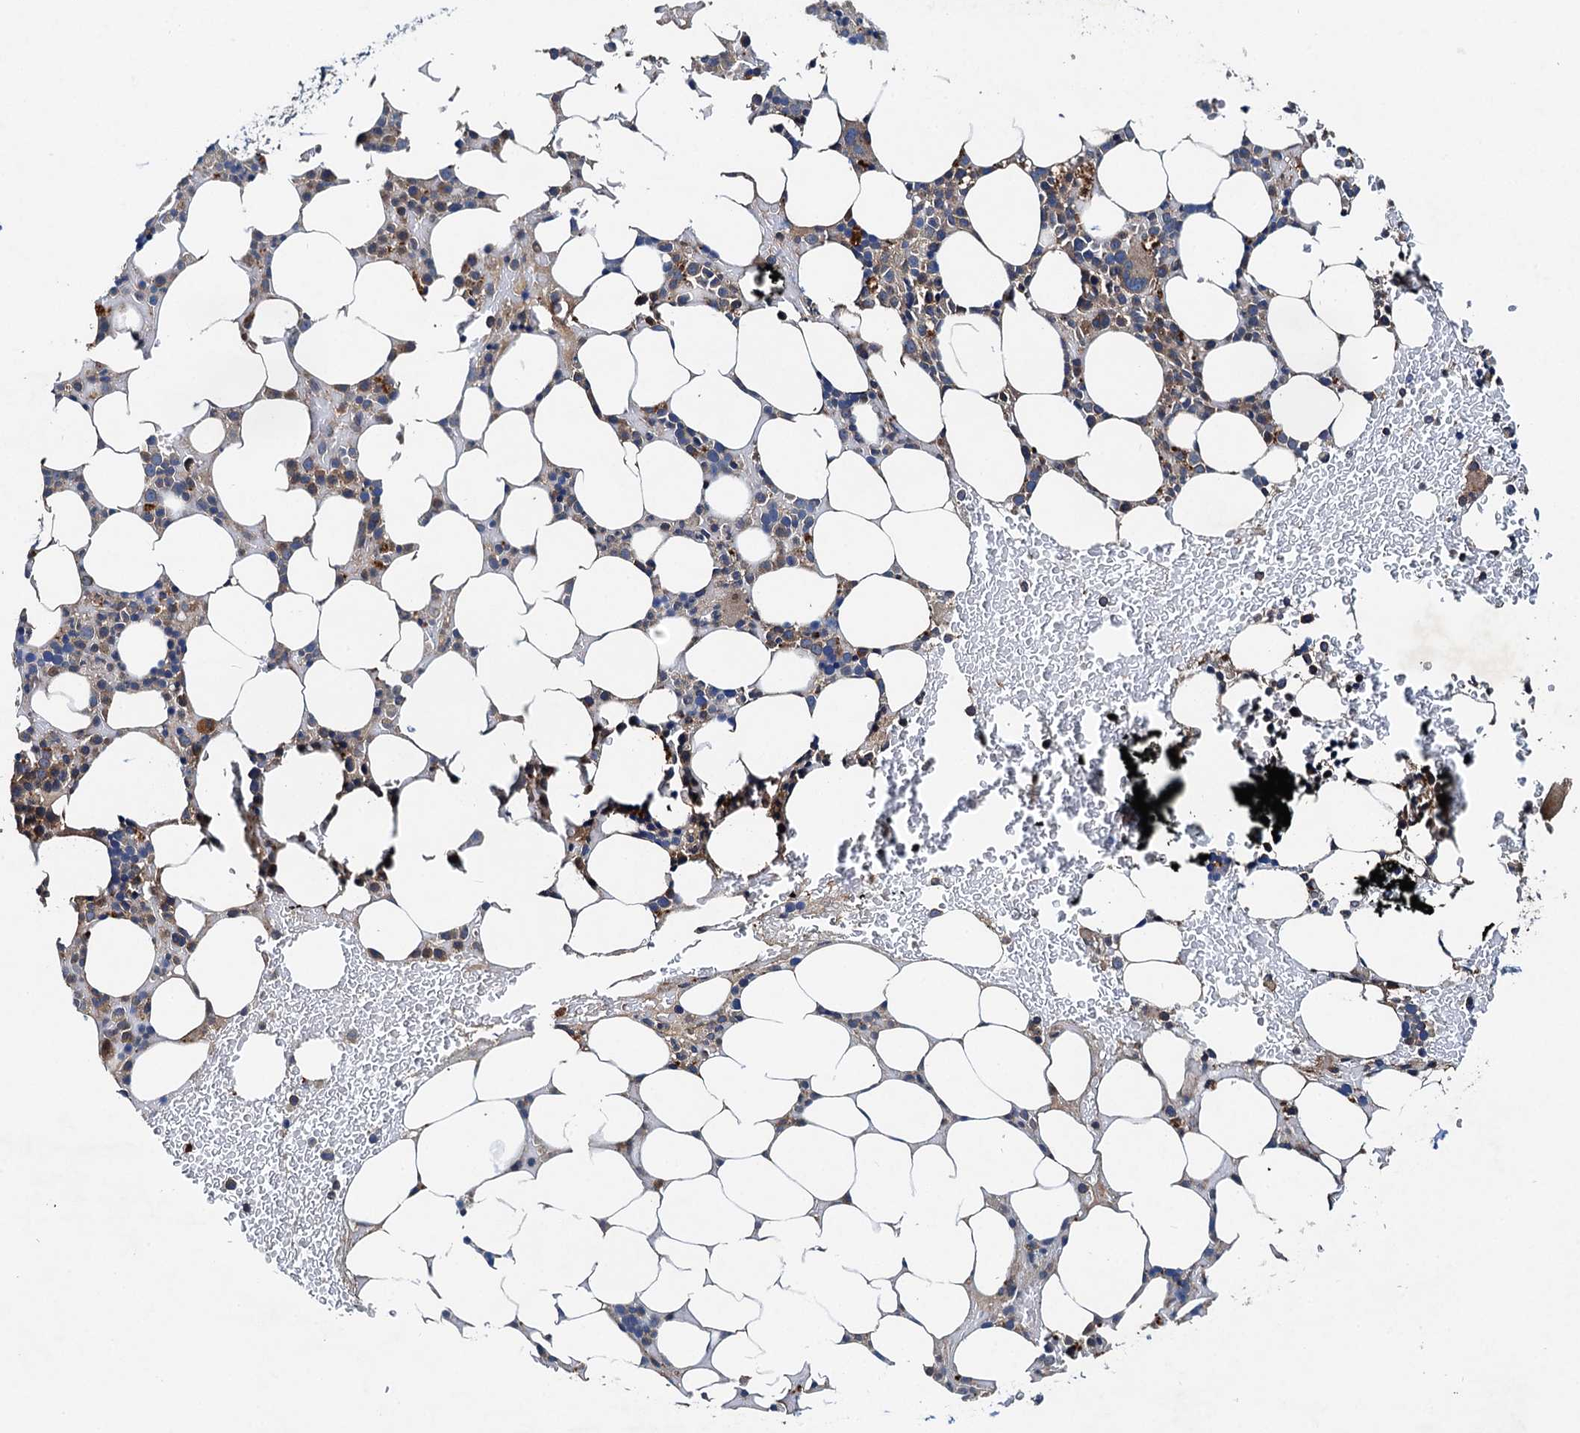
{"staining": {"intensity": "moderate", "quantity": "<25%", "location": "cytoplasmic/membranous"}, "tissue": "bone marrow", "cell_type": "Hematopoietic cells", "image_type": "normal", "snomed": [{"axis": "morphology", "description": "Normal tissue, NOS"}, {"axis": "topography", "description": "Bone marrow"}], "caption": "The histopathology image exhibits staining of benign bone marrow, revealing moderate cytoplasmic/membranous protein positivity (brown color) within hematopoietic cells.", "gene": "EFL1", "patient": {"sex": "male", "age": 78}}